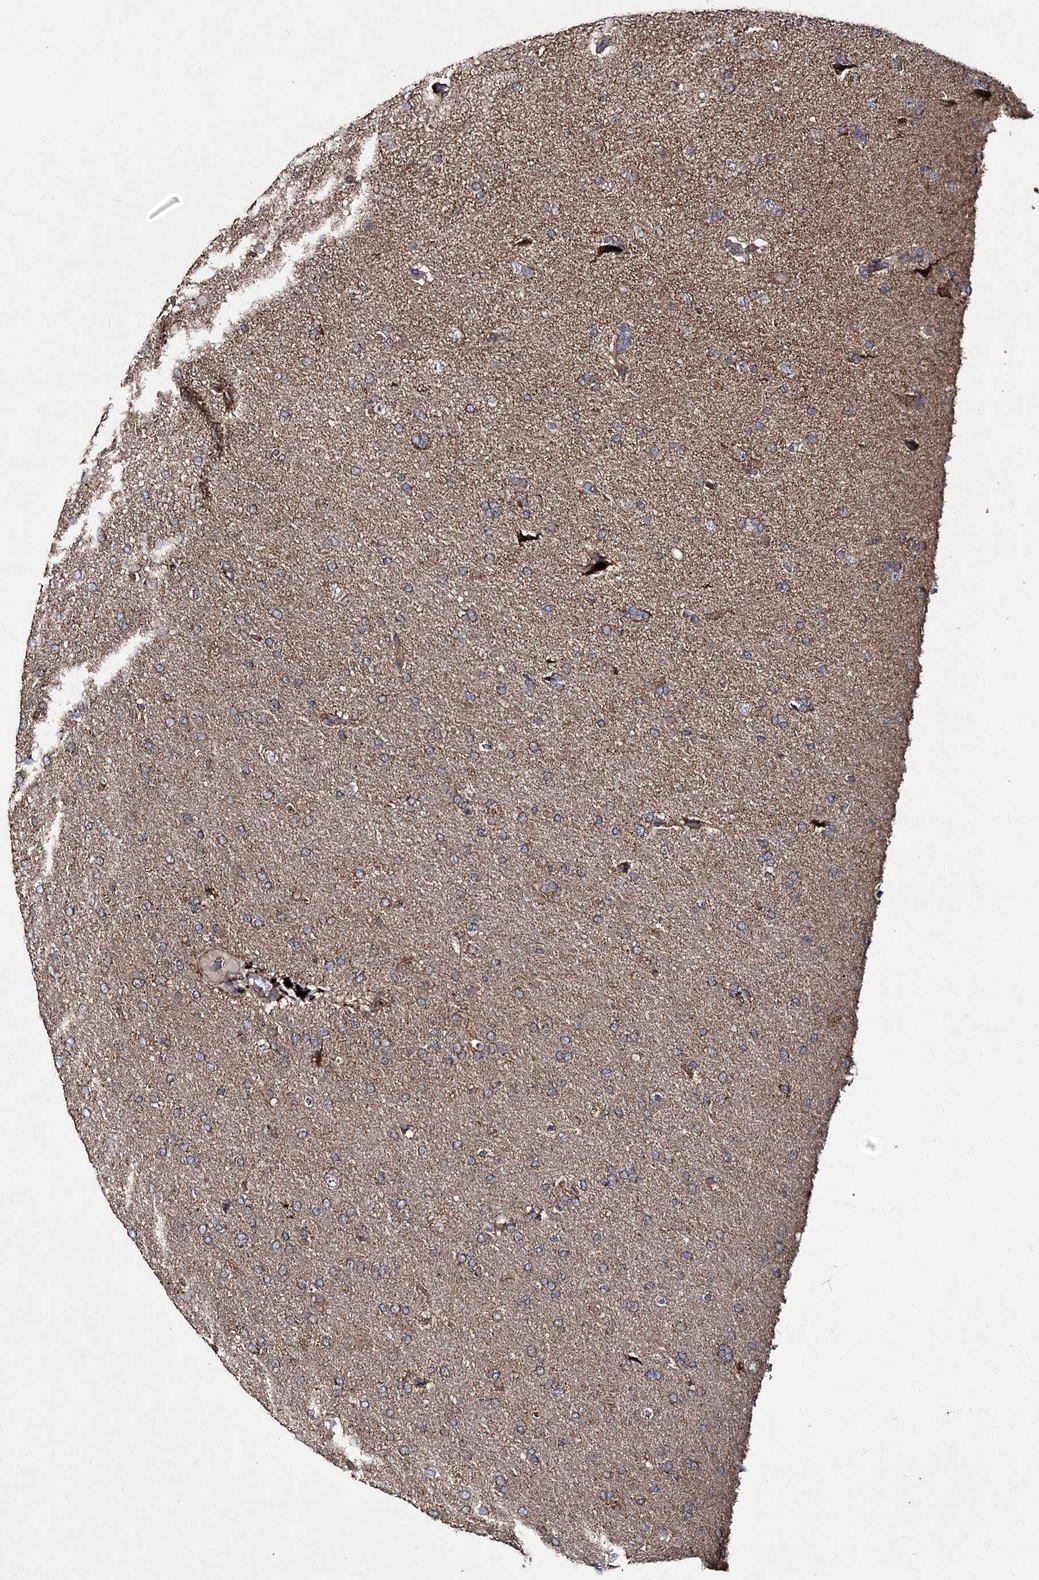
{"staining": {"intensity": "moderate", "quantity": "<25%", "location": "cytoplasmic/membranous"}, "tissue": "glioma", "cell_type": "Tumor cells", "image_type": "cancer", "snomed": [{"axis": "morphology", "description": "Glioma, malignant, High grade"}, {"axis": "topography", "description": "Brain"}], "caption": "Immunohistochemistry staining of glioma, which shows low levels of moderate cytoplasmic/membranous positivity in about <25% of tumor cells indicating moderate cytoplasmic/membranous protein positivity. The staining was performed using DAB (3,3'-diaminobenzidine) (brown) for protein detection and nuclei were counterstained in hematoxylin (blue).", "gene": "MINDY3", "patient": {"sex": "male", "age": 72}}